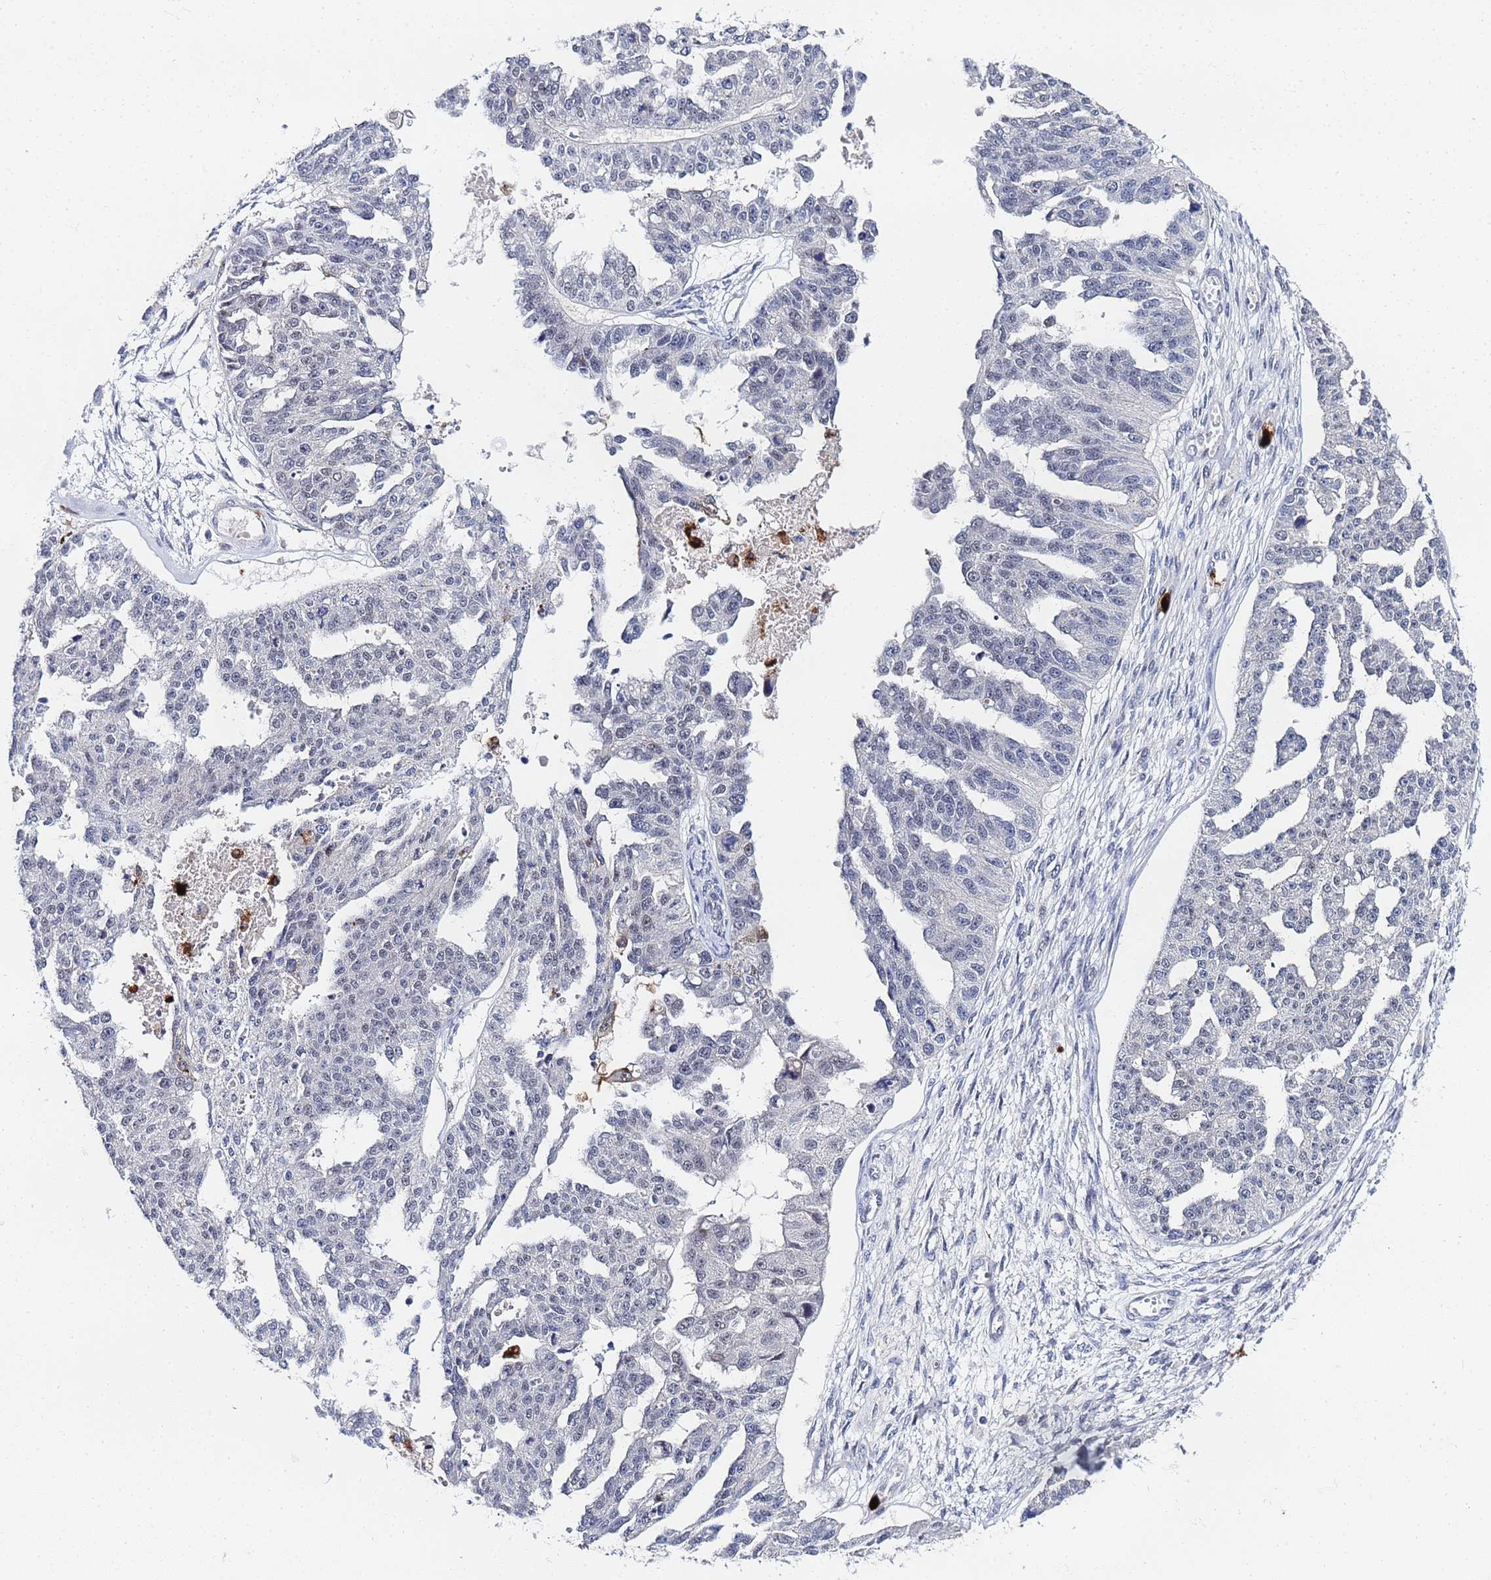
{"staining": {"intensity": "negative", "quantity": "none", "location": "none"}, "tissue": "ovarian cancer", "cell_type": "Tumor cells", "image_type": "cancer", "snomed": [{"axis": "morphology", "description": "Cystadenocarcinoma, serous, NOS"}, {"axis": "topography", "description": "Ovary"}], "caption": "There is no significant positivity in tumor cells of ovarian serous cystadenocarcinoma. (Stains: DAB immunohistochemistry (IHC) with hematoxylin counter stain, Microscopy: brightfield microscopy at high magnification).", "gene": "MTCL1", "patient": {"sex": "female", "age": 58}}